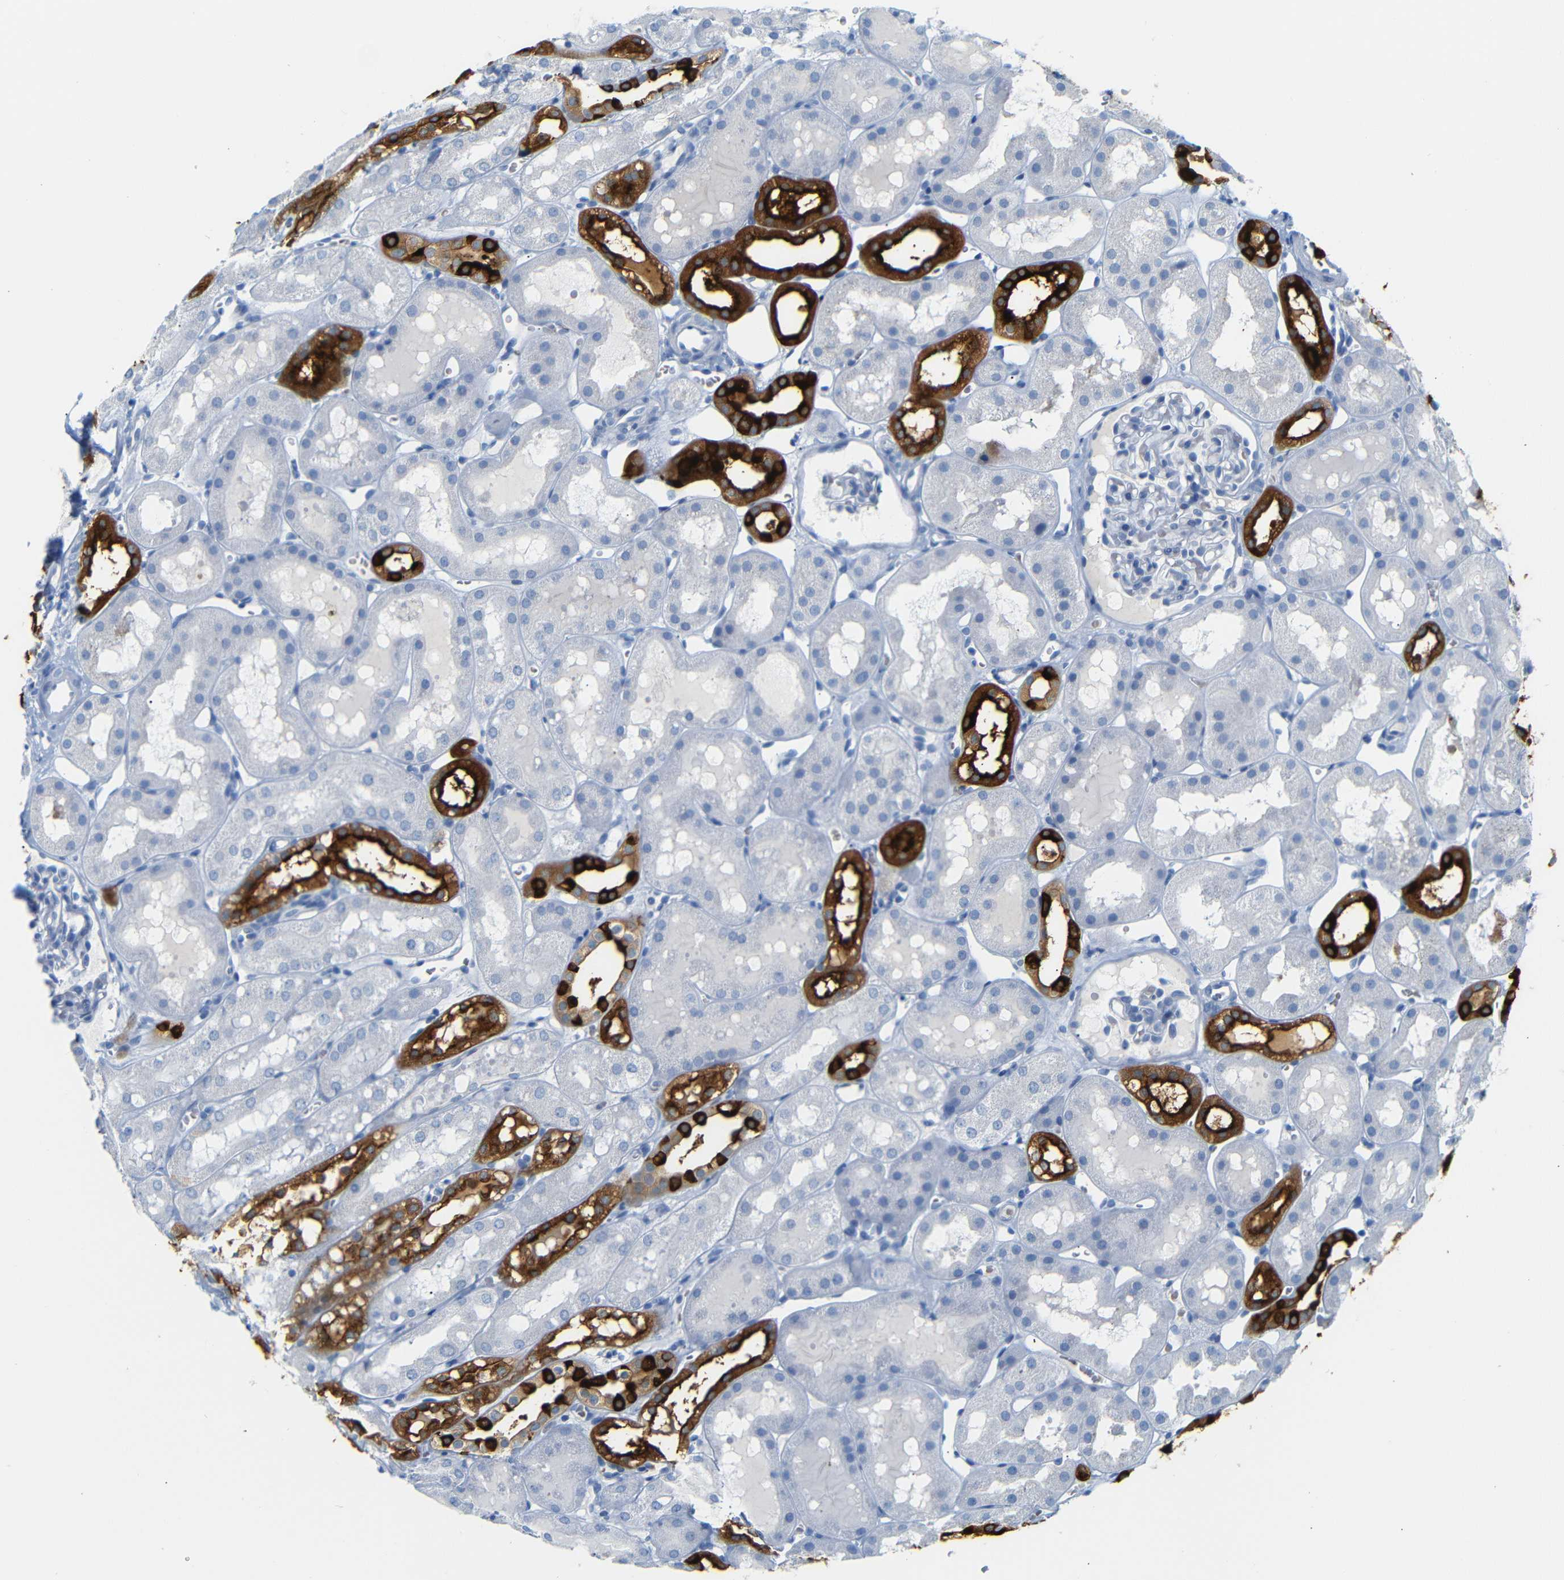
{"staining": {"intensity": "negative", "quantity": "none", "location": "none"}, "tissue": "kidney", "cell_type": "Cells in glomeruli", "image_type": "normal", "snomed": [{"axis": "morphology", "description": "Normal tissue, NOS"}, {"axis": "topography", "description": "Kidney"}, {"axis": "topography", "description": "Urinary bladder"}], "caption": "Immunohistochemistry of unremarkable human kidney shows no staining in cells in glomeruli.", "gene": "DYNAP", "patient": {"sex": "male", "age": 16}}